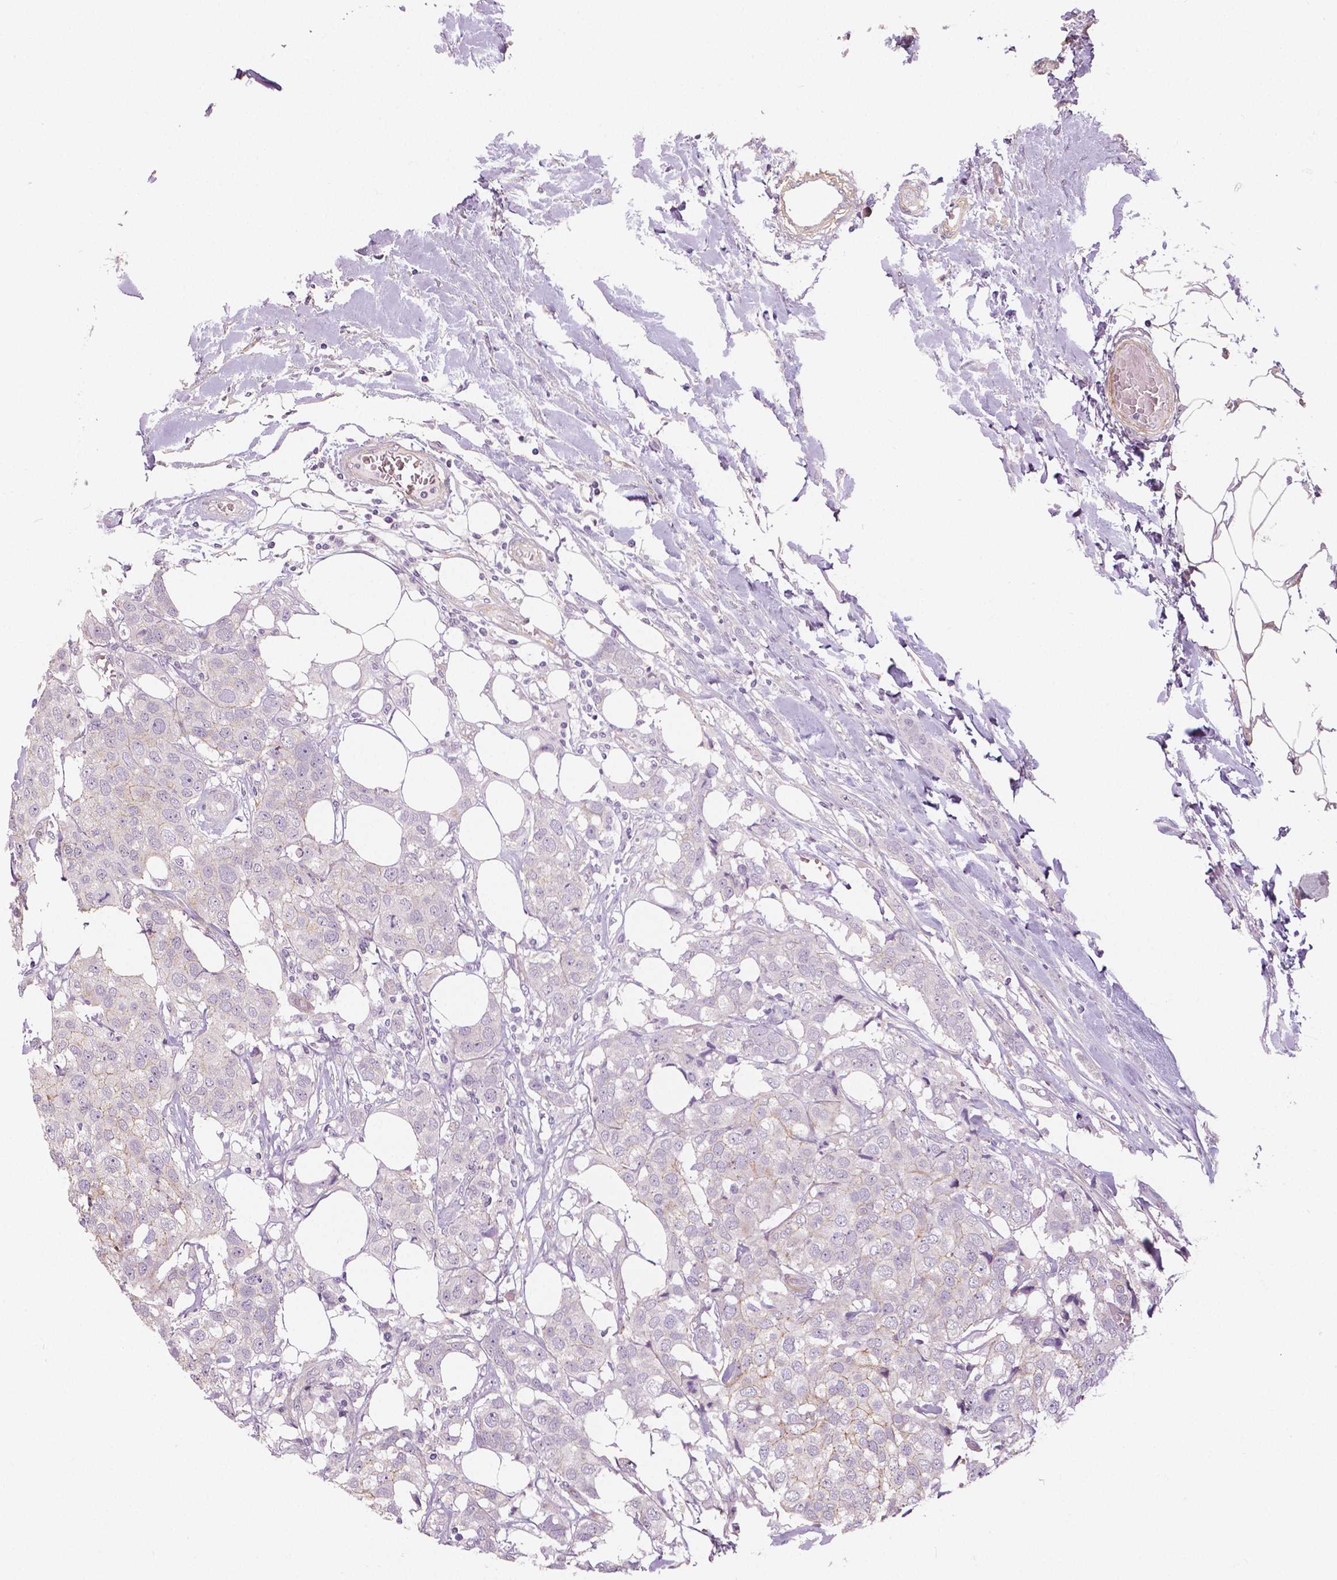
{"staining": {"intensity": "negative", "quantity": "none", "location": "none"}, "tissue": "breast cancer", "cell_type": "Tumor cells", "image_type": "cancer", "snomed": [{"axis": "morphology", "description": "Duct carcinoma"}, {"axis": "topography", "description": "Breast"}], "caption": "Tumor cells show no significant protein expression in infiltrating ductal carcinoma (breast).", "gene": "FLT1", "patient": {"sex": "female", "age": 80}}